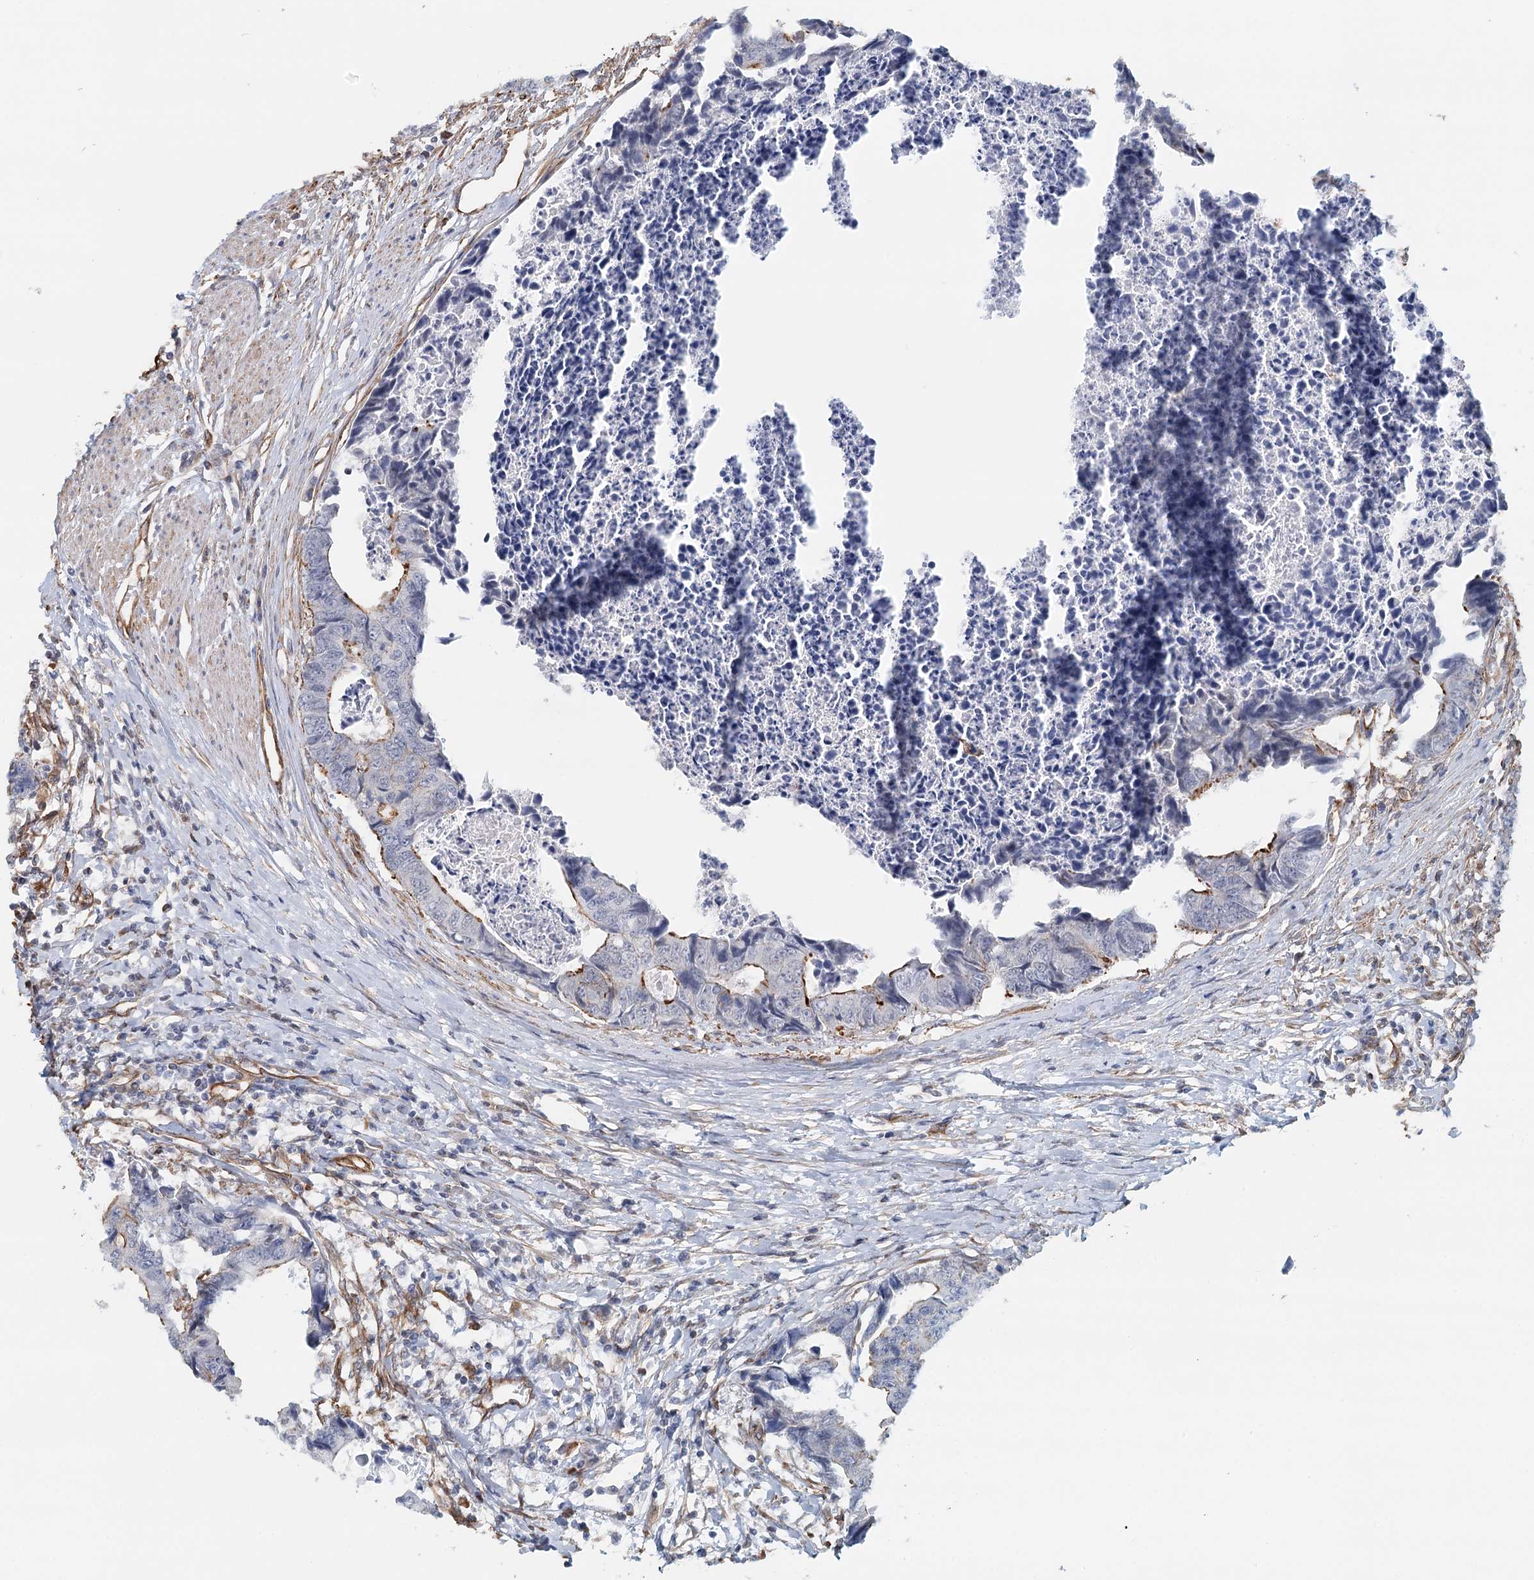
{"staining": {"intensity": "moderate", "quantity": ">75%", "location": "cytoplasmic/membranous"}, "tissue": "colorectal cancer", "cell_type": "Tumor cells", "image_type": "cancer", "snomed": [{"axis": "morphology", "description": "Adenocarcinoma, NOS"}, {"axis": "topography", "description": "Rectum"}], "caption": "A brown stain shows moderate cytoplasmic/membranous staining of a protein in human colorectal cancer (adenocarcinoma) tumor cells.", "gene": "SYNPO", "patient": {"sex": "male", "age": 84}}